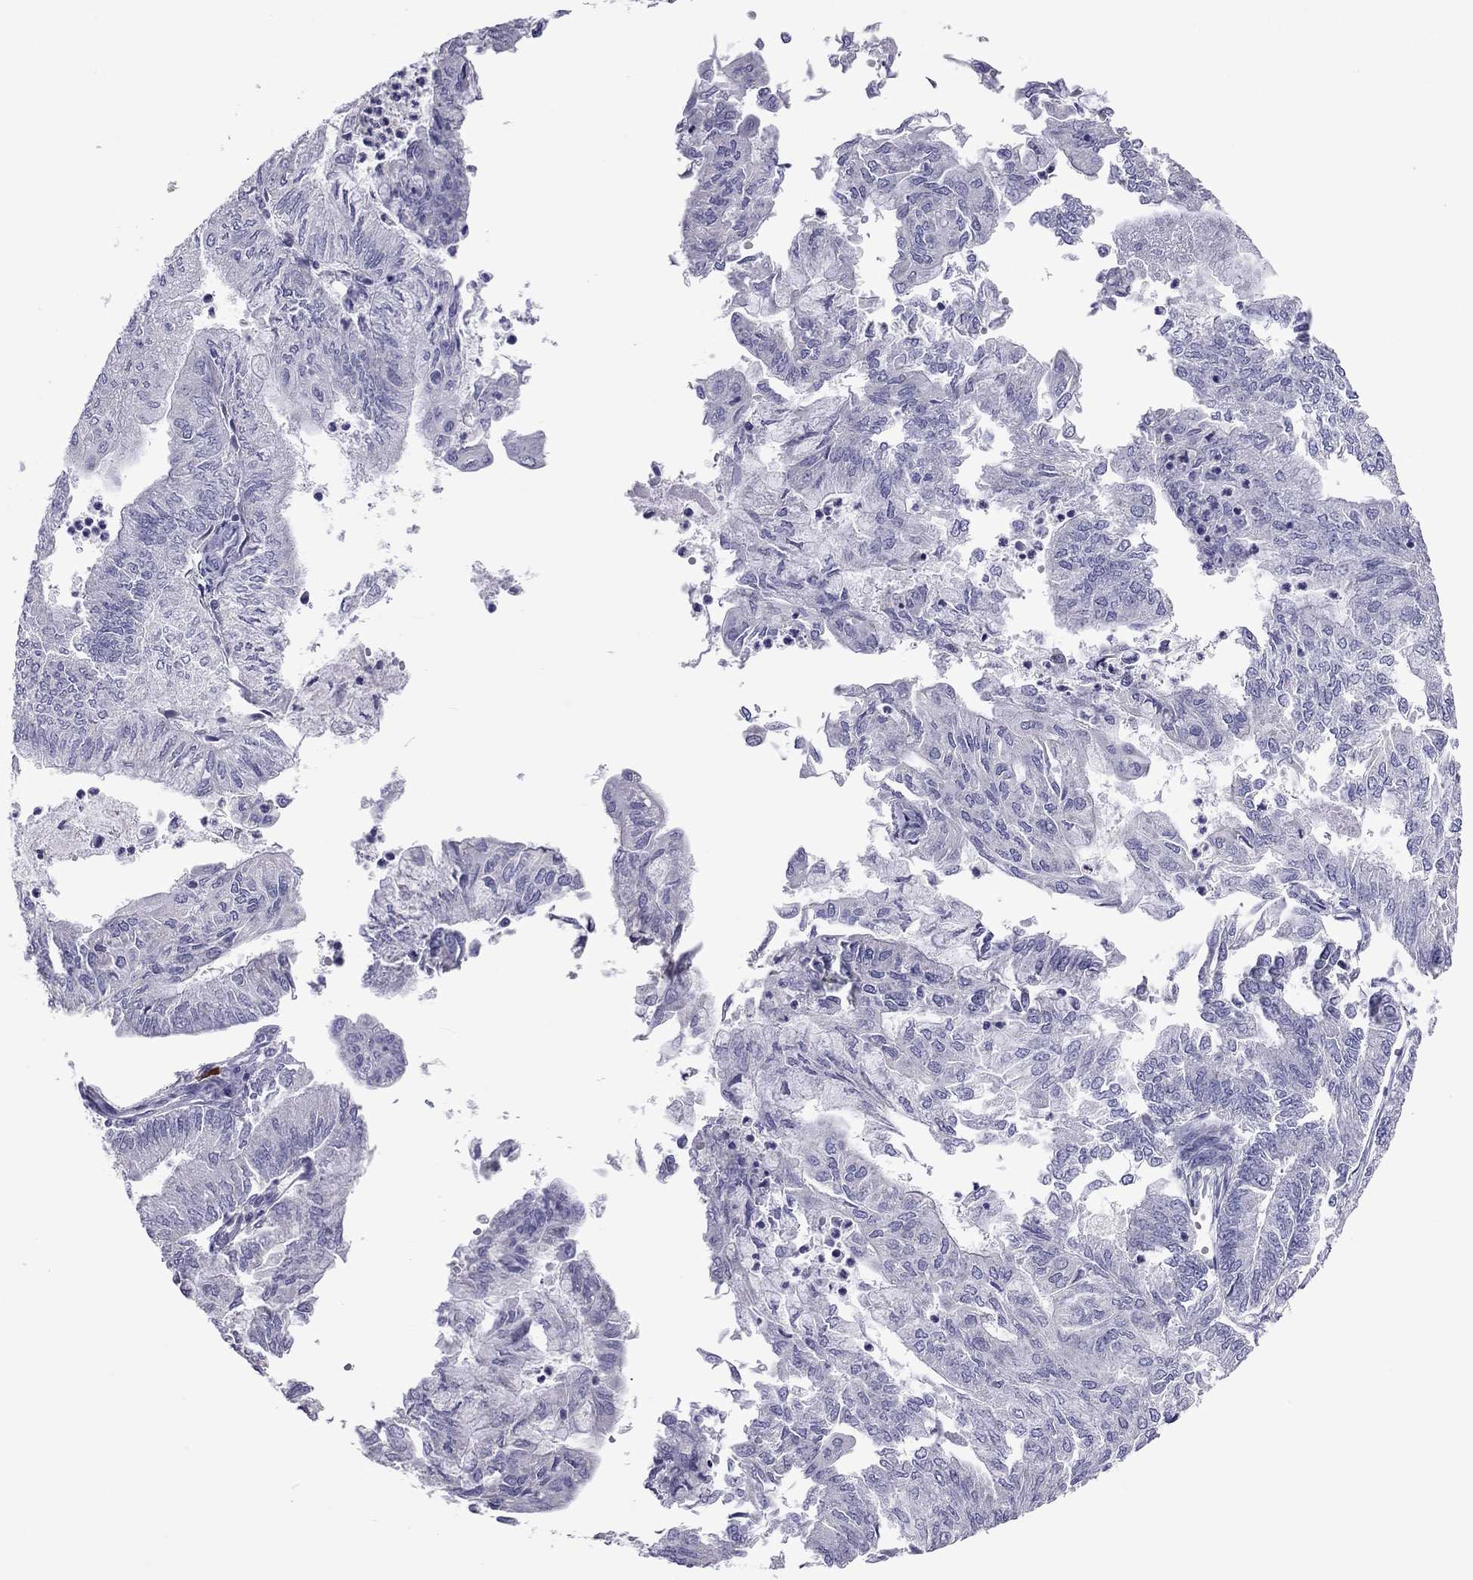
{"staining": {"intensity": "negative", "quantity": "none", "location": "none"}, "tissue": "endometrial cancer", "cell_type": "Tumor cells", "image_type": "cancer", "snomed": [{"axis": "morphology", "description": "Adenocarcinoma, NOS"}, {"axis": "topography", "description": "Endometrium"}], "caption": "This is a photomicrograph of immunohistochemistry (IHC) staining of endometrial cancer, which shows no expression in tumor cells.", "gene": "PPP1R3A", "patient": {"sex": "female", "age": 59}}